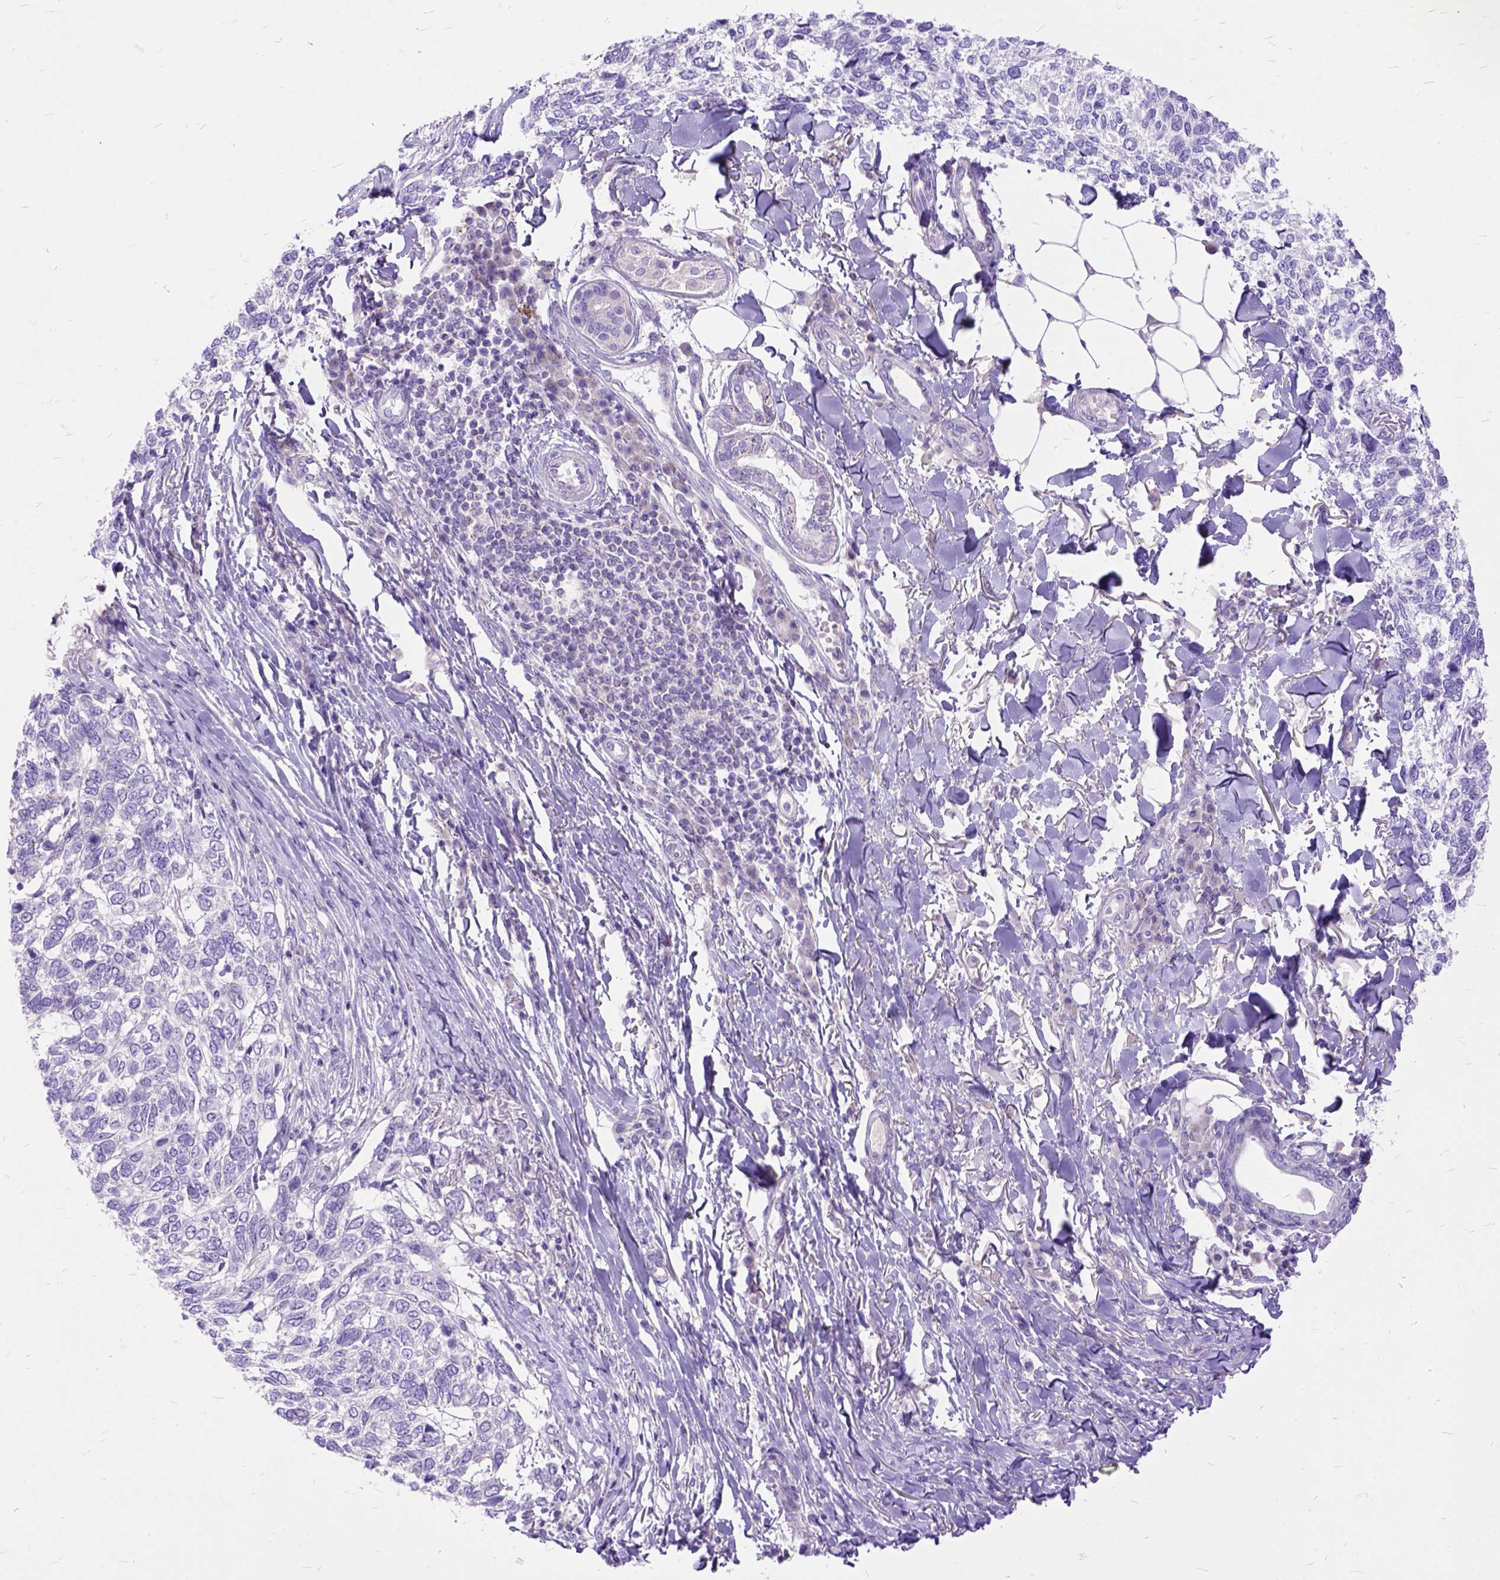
{"staining": {"intensity": "negative", "quantity": "none", "location": "none"}, "tissue": "skin cancer", "cell_type": "Tumor cells", "image_type": "cancer", "snomed": [{"axis": "morphology", "description": "Basal cell carcinoma"}, {"axis": "topography", "description": "Skin"}], "caption": "This is an immunohistochemistry (IHC) histopathology image of skin cancer (basal cell carcinoma). There is no expression in tumor cells.", "gene": "CTAG2", "patient": {"sex": "female", "age": 65}}